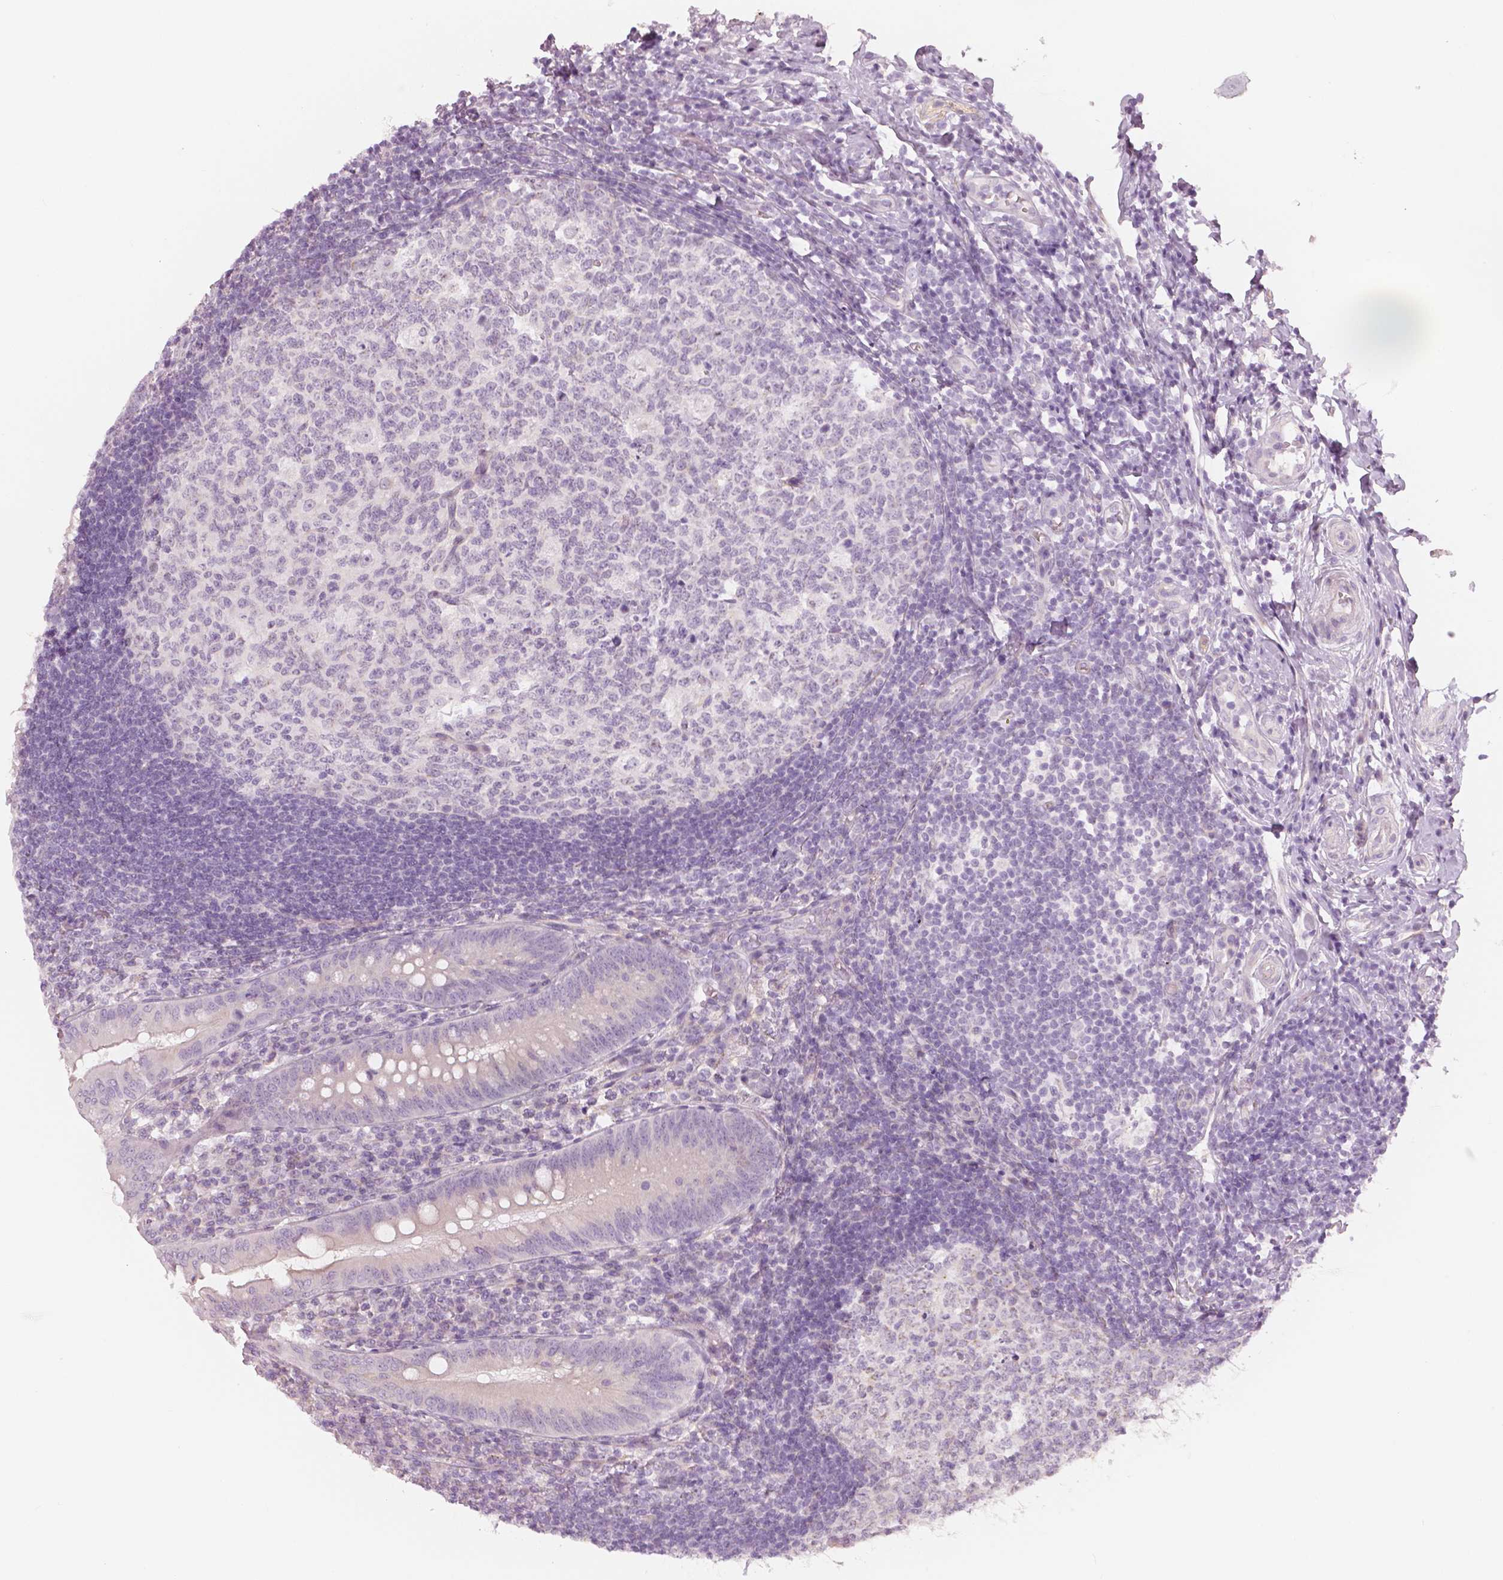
{"staining": {"intensity": "weak", "quantity": "<25%", "location": "cytoplasmic/membranous"}, "tissue": "appendix", "cell_type": "Glandular cells", "image_type": "normal", "snomed": [{"axis": "morphology", "description": "Normal tissue, NOS"}, {"axis": "morphology", "description": "Inflammation, NOS"}, {"axis": "topography", "description": "Appendix"}], "caption": "DAB immunohistochemical staining of normal human appendix reveals no significant staining in glandular cells.", "gene": "SLC24A1", "patient": {"sex": "male", "age": 16}}